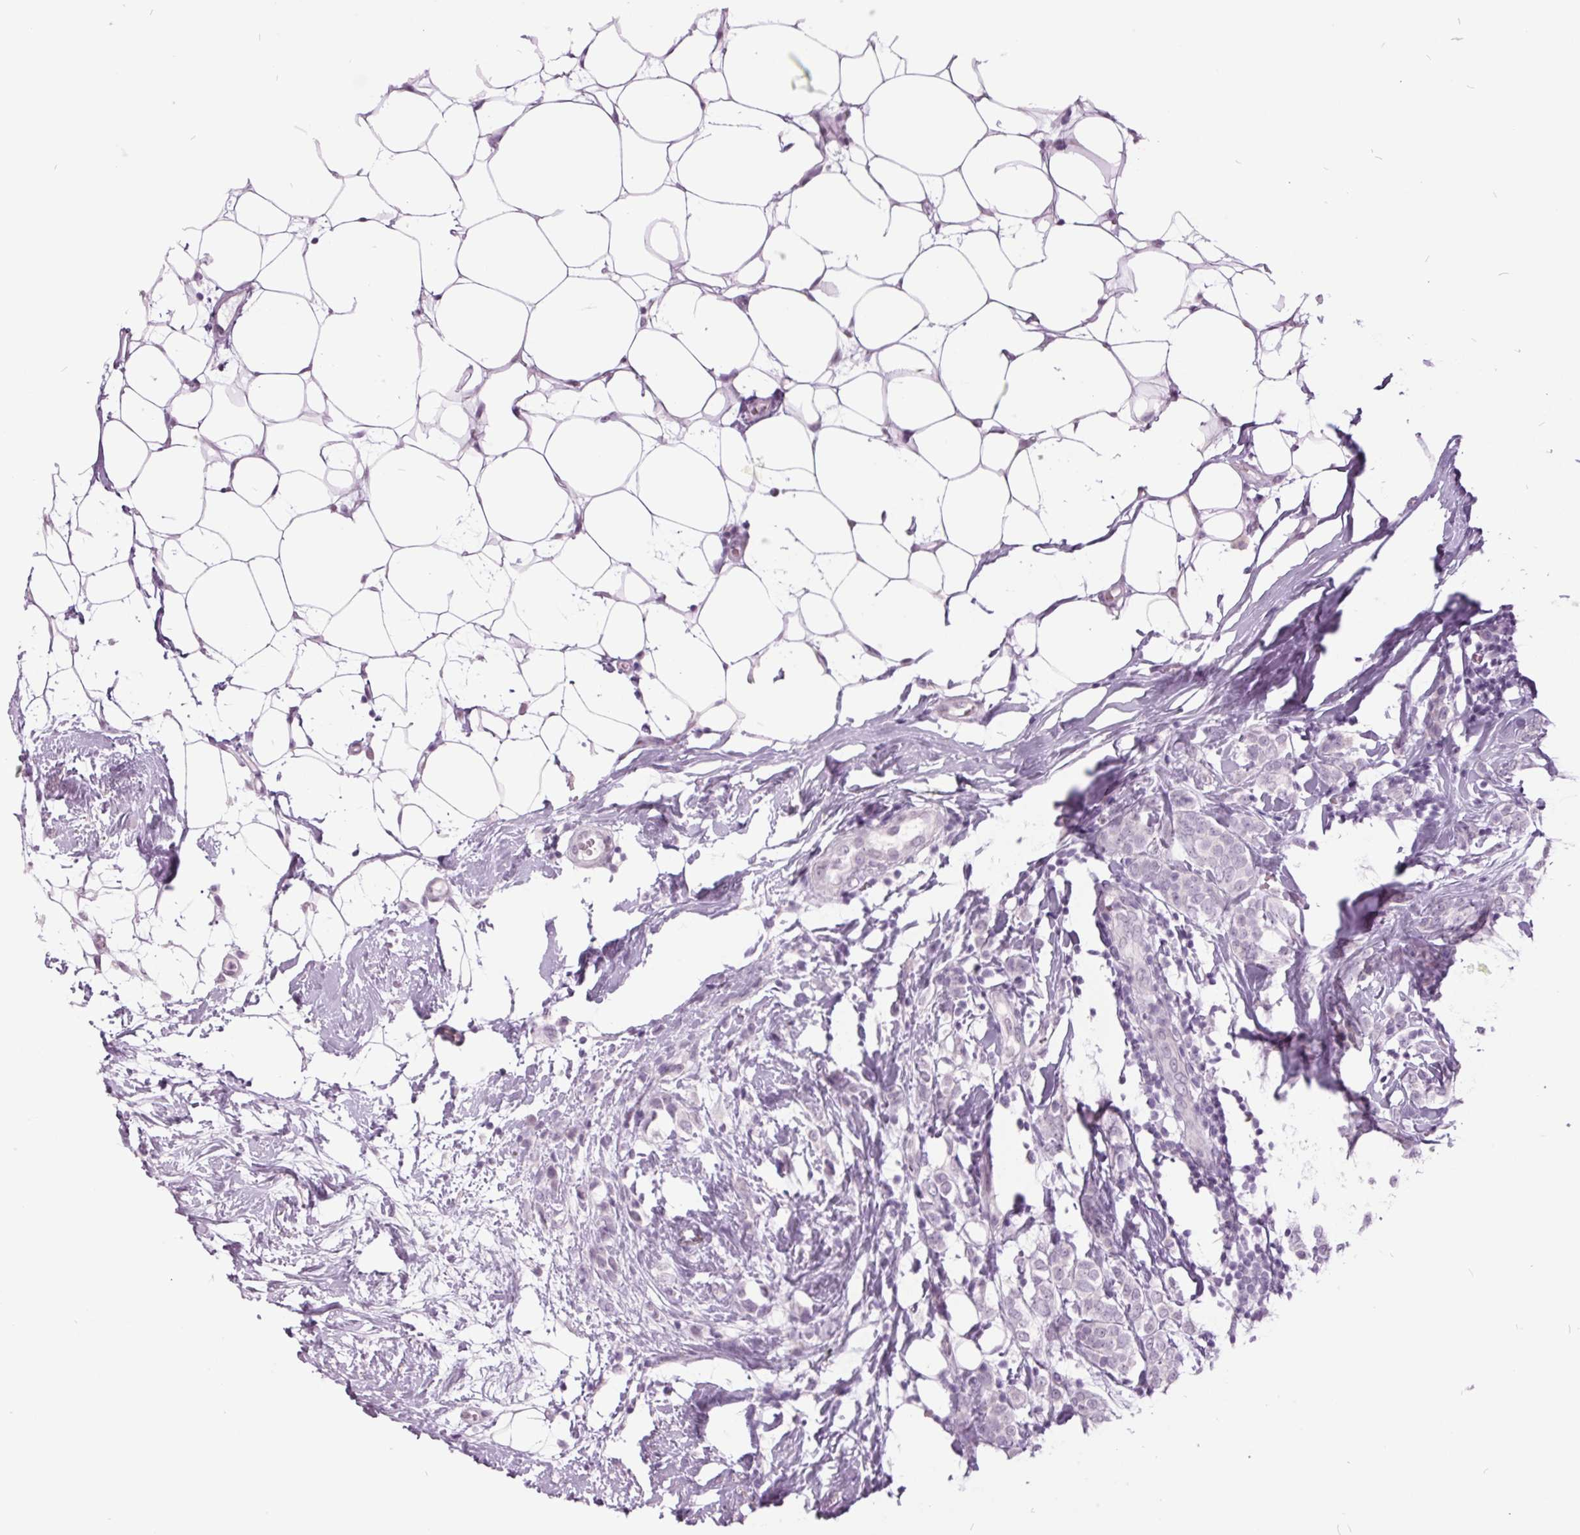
{"staining": {"intensity": "negative", "quantity": "none", "location": "none"}, "tissue": "breast cancer", "cell_type": "Tumor cells", "image_type": "cancer", "snomed": [{"axis": "morphology", "description": "Lobular carcinoma"}, {"axis": "topography", "description": "Breast"}], "caption": "This is an immunohistochemistry (IHC) histopathology image of human breast cancer (lobular carcinoma). There is no positivity in tumor cells.", "gene": "ODAD2", "patient": {"sex": "female", "age": 49}}